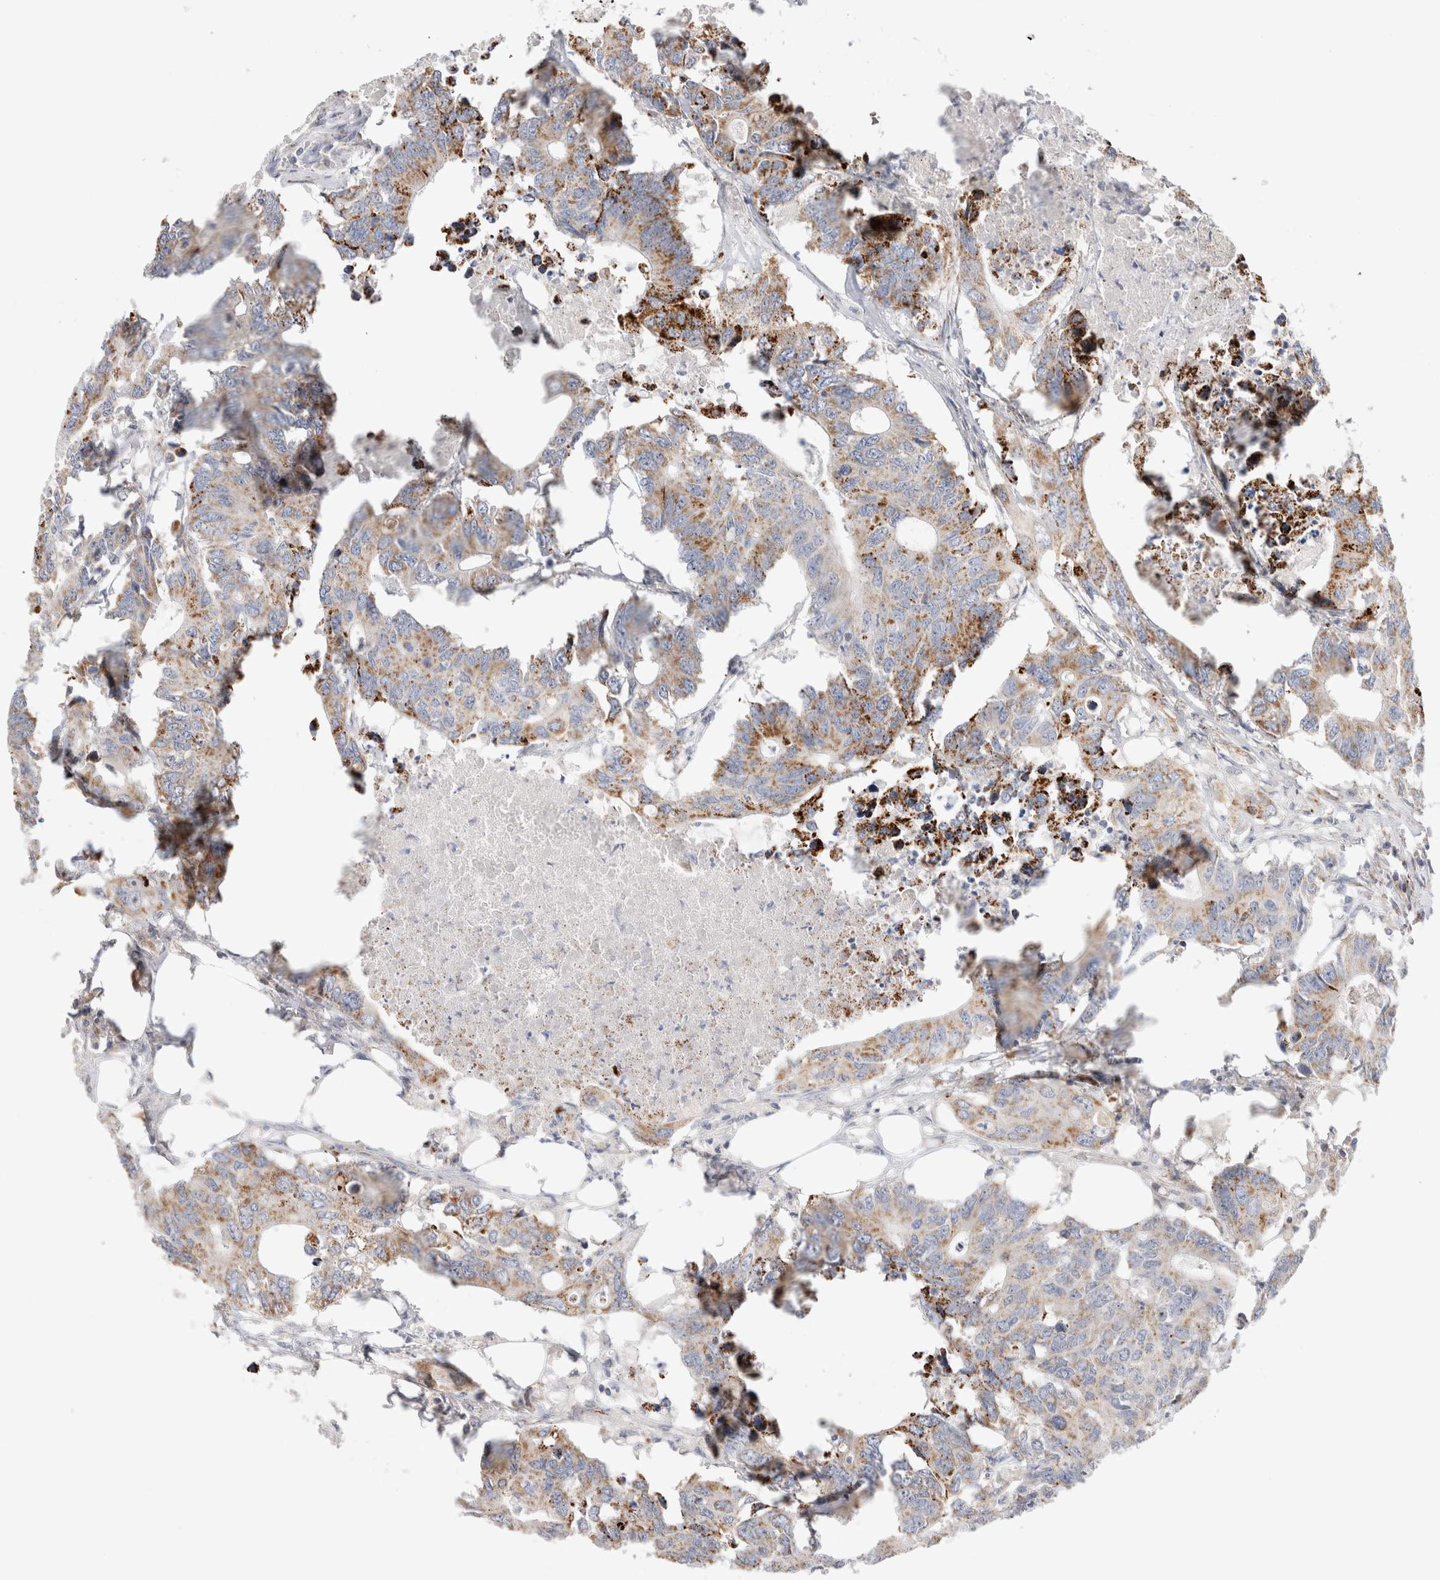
{"staining": {"intensity": "moderate", "quantity": ">75%", "location": "cytoplasmic/membranous"}, "tissue": "colorectal cancer", "cell_type": "Tumor cells", "image_type": "cancer", "snomed": [{"axis": "morphology", "description": "Adenocarcinoma, NOS"}, {"axis": "topography", "description": "Colon"}], "caption": "Protein staining by immunohistochemistry demonstrates moderate cytoplasmic/membranous expression in about >75% of tumor cells in colorectal adenocarcinoma. (Stains: DAB in brown, nuclei in blue, Microscopy: brightfield microscopy at high magnification).", "gene": "CHADL", "patient": {"sex": "male", "age": 71}}